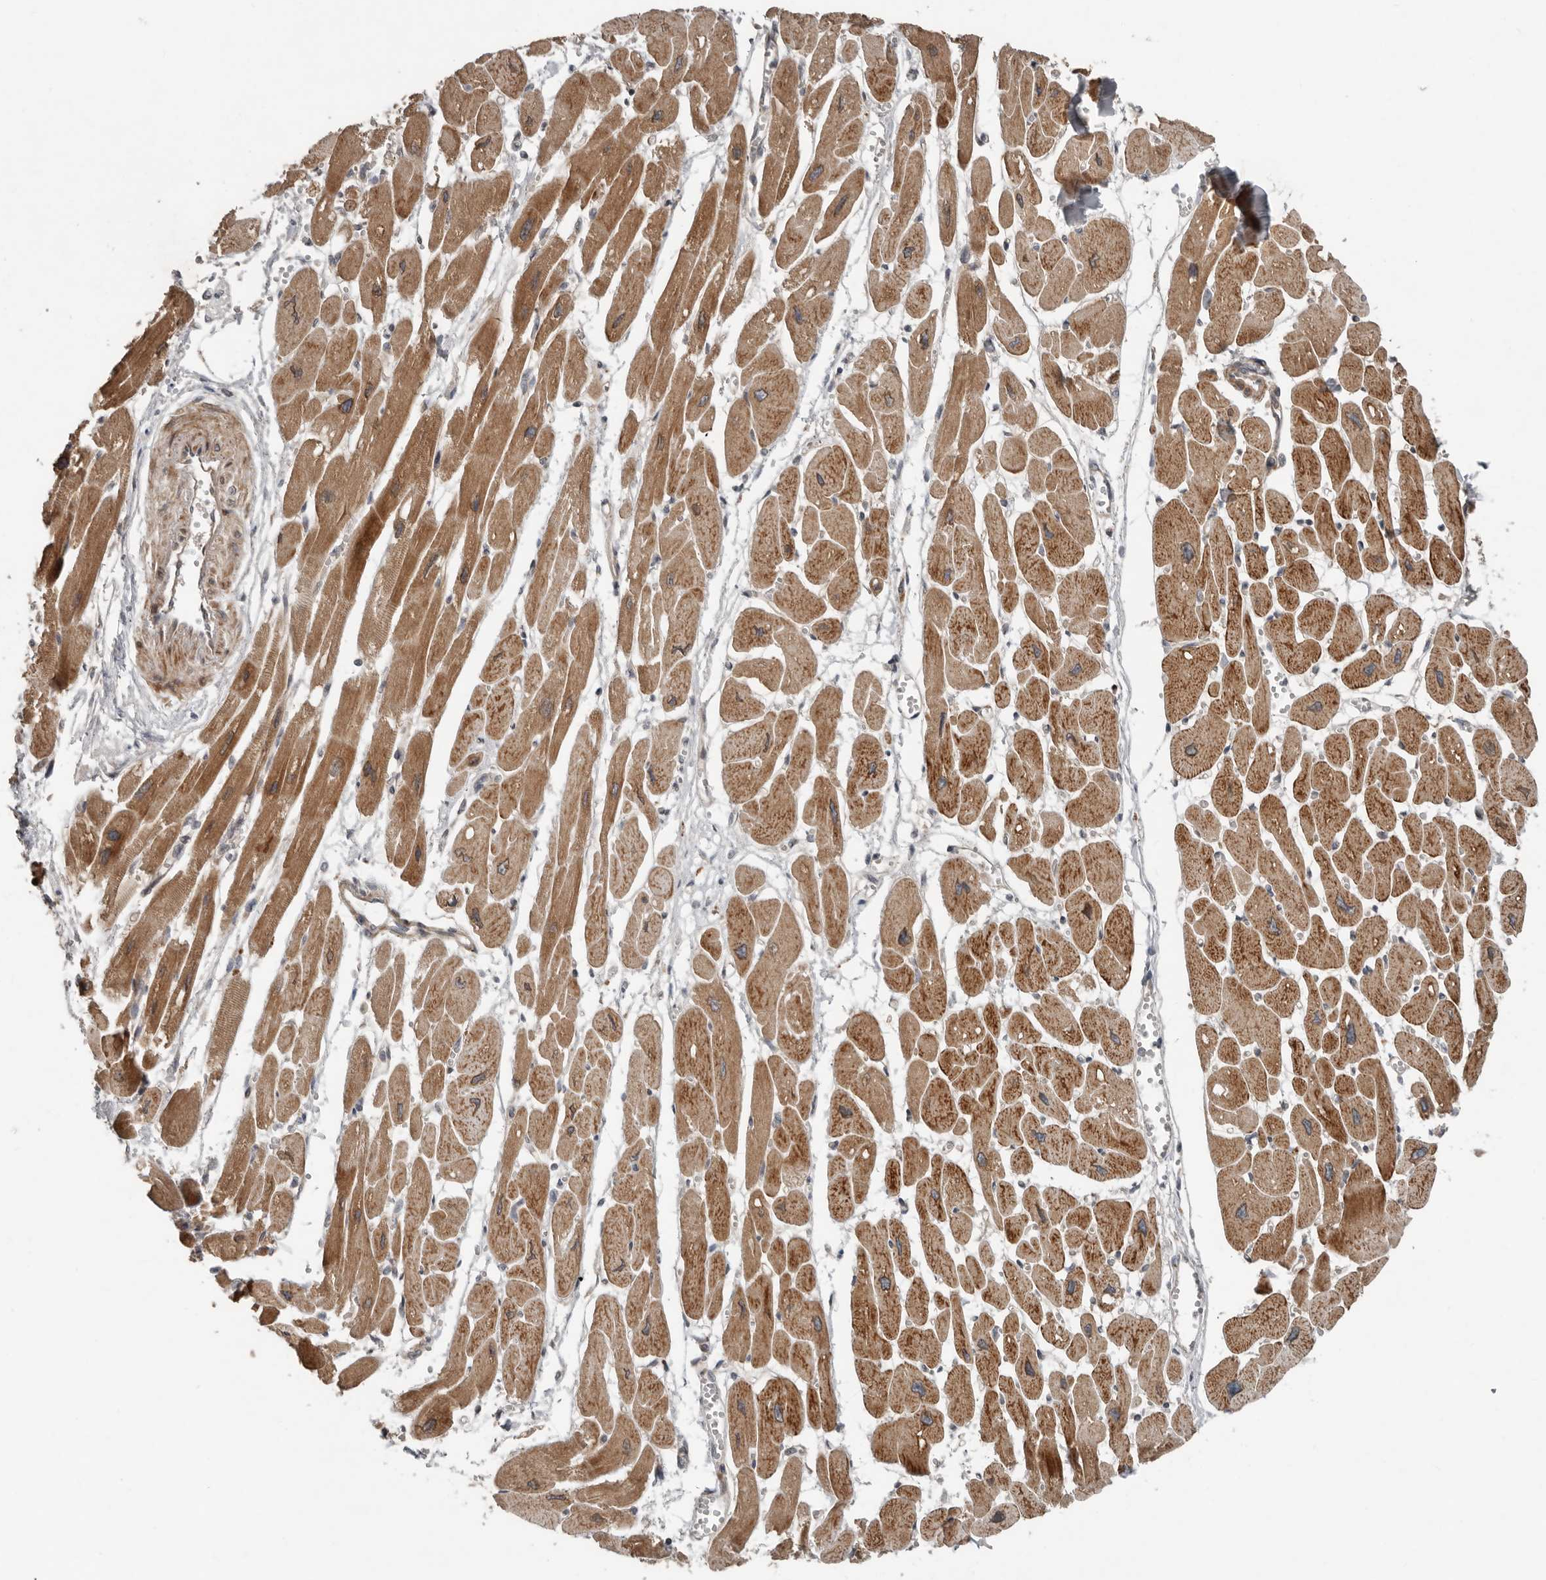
{"staining": {"intensity": "moderate", "quantity": ">75%", "location": "cytoplasmic/membranous"}, "tissue": "heart muscle", "cell_type": "Cardiomyocytes", "image_type": "normal", "snomed": [{"axis": "morphology", "description": "Normal tissue, NOS"}, {"axis": "topography", "description": "Heart"}], "caption": "Moderate cytoplasmic/membranous expression is appreciated in approximately >75% of cardiomyocytes in unremarkable heart muscle. (brown staining indicates protein expression, while blue staining denotes nuclei).", "gene": "SLC6A7", "patient": {"sex": "female", "age": 54}}